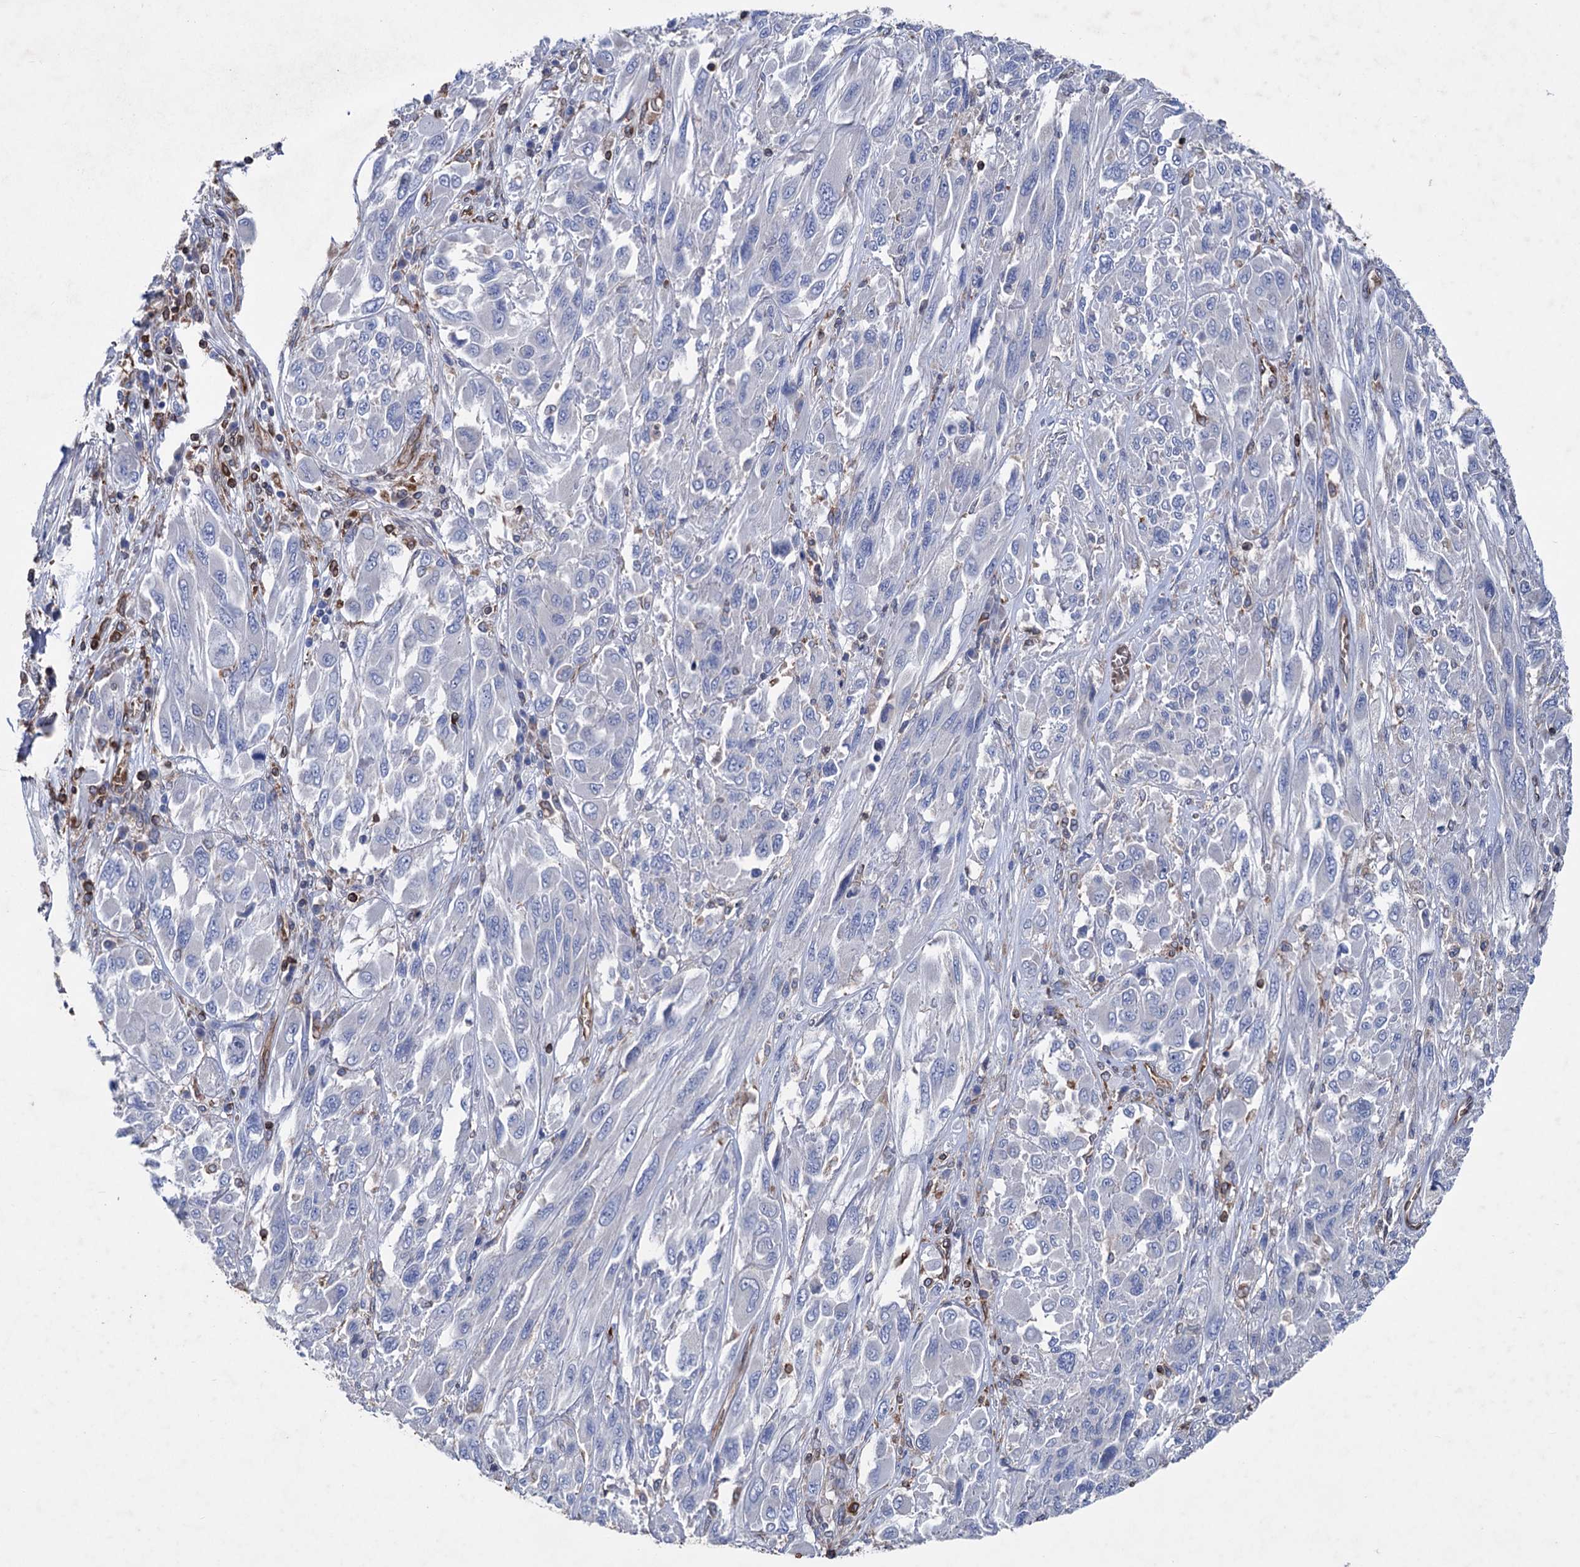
{"staining": {"intensity": "negative", "quantity": "none", "location": "none"}, "tissue": "melanoma", "cell_type": "Tumor cells", "image_type": "cancer", "snomed": [{"axis": "morphology", "description": "Malignant melanoma, NOS"}, {"axis": "topography", "description": "Skin"}], "caption": "High magnification brightfield microscopy of malignant melanoma stained with DAB (brown) and counterstained with hematoxylin (blue): tumor cells show no significant staining. (Brightfield microscopy of DAB (3,3'-diaminobenzidine) immunohistochemistry at high magnification).", "gene": "STING1", "patient": {"sex": "female", "age": 91}}